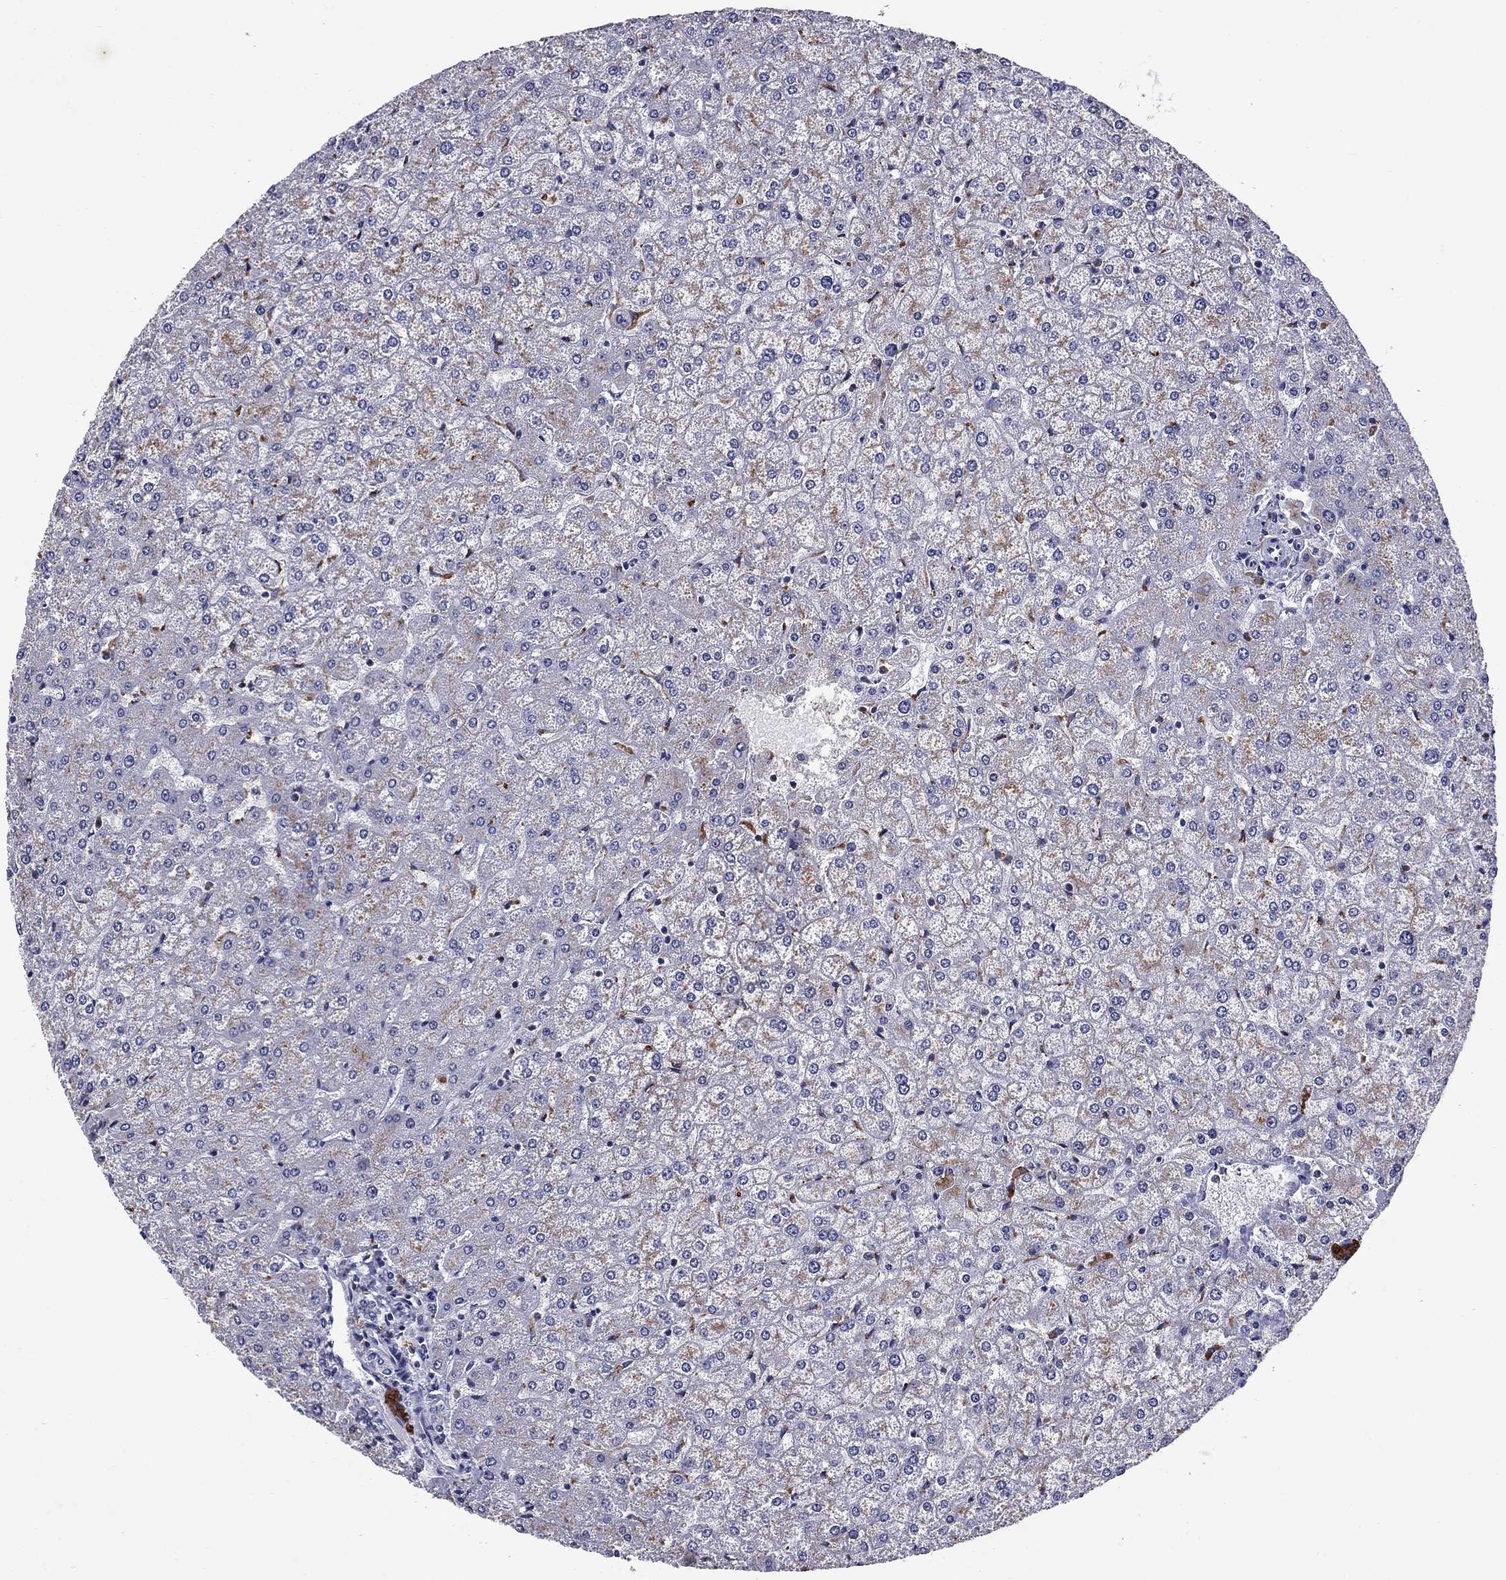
{"staining": {"intensity": "negative", "quantity": "none", "location": "none"}, "tissue": "liver", "cell_type": "Cholangiocytes", "image_type": "normal", "snomed": [{"axis": "morphology", "description": "Normal tissue, NOS"}, {"axis": "topography", "description": "Liver"}], "caption": "Liver stained for a protein using IHC shows no expression cholangiocytes.", "gene": "MADCAM1", "patient": {"sex": "female", "age": 32}}